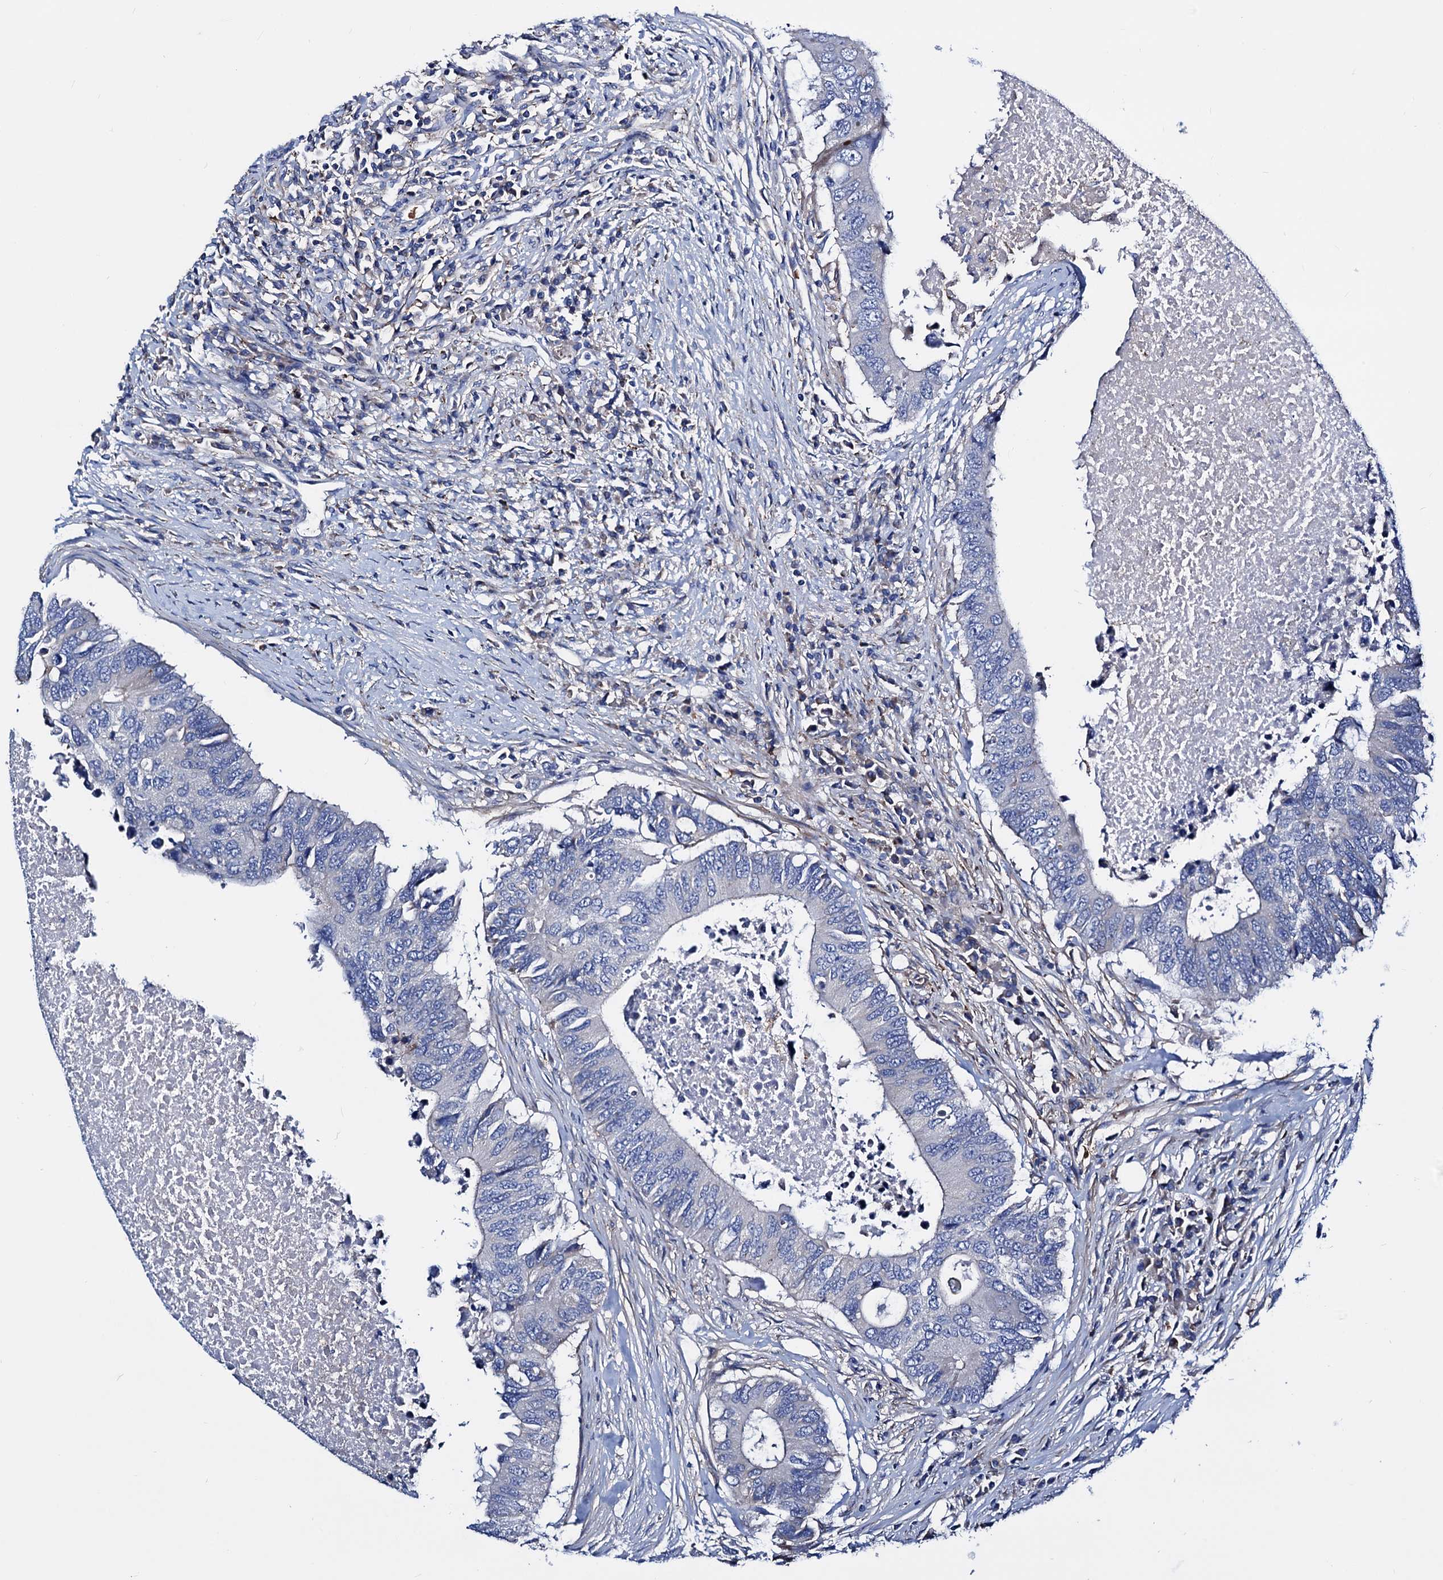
{"staining": {"intensity": "negative", "quantity": "none", "location": "none"}, "tissue": "colorectal cancer", "cell_type": "Tumor cells", "image_type": "cancer", "snomed": [{"axis": "morphology", "description": "Adenocarcinoma, NOS"}, {"axis": "topography", "description": "Colon"}], "caption": "Immunohistochemical staining of colorectal cancer exhibits no significant positivity in tumor cells.", "gene": "GCOM1", "patient": {"sex": "male", "age": 71}}